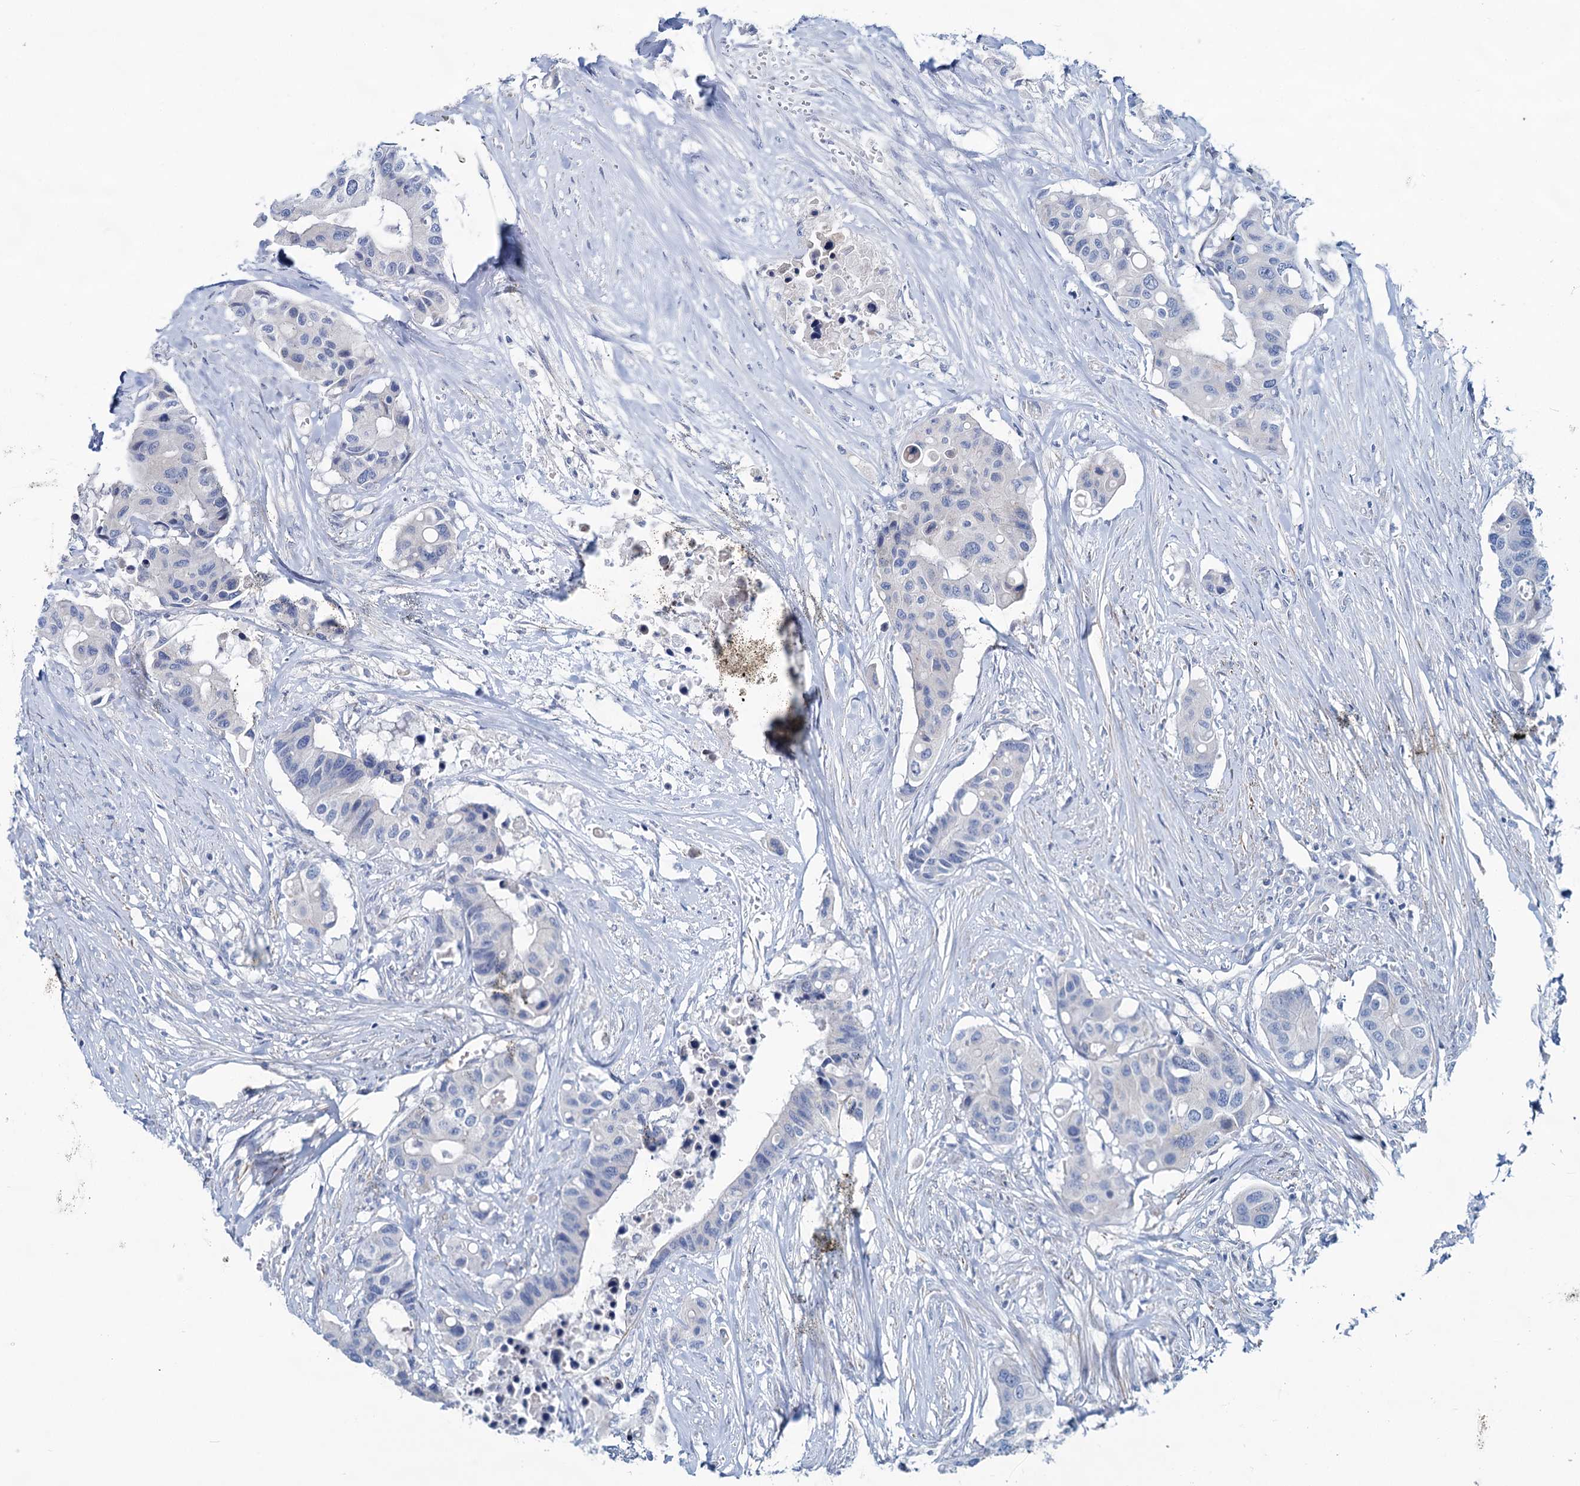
{"staining": {"intensity": "negative", "quantity": "none", "location": "none"}, "tissue": "colorectal cancer", "cell_type": "Tumor cells", "image_type": "cancer", "snomed": [{"axis": "morphology", "description": "Adenocarcinoma, NOS"}, {"axis": "topography", "description": "Colon"}], "caption": "Micrograph shows no protein staining in tumor cells of colorectal adenocarcinoma tissue. (Stains: DAB immunohistochemistry (IHC) with hematoxylin counter stain, Microscopy: brightfield microscopy at high magnification).", "gene": "SLC1A3", "patient": {"sex": "male", "age": 77}}